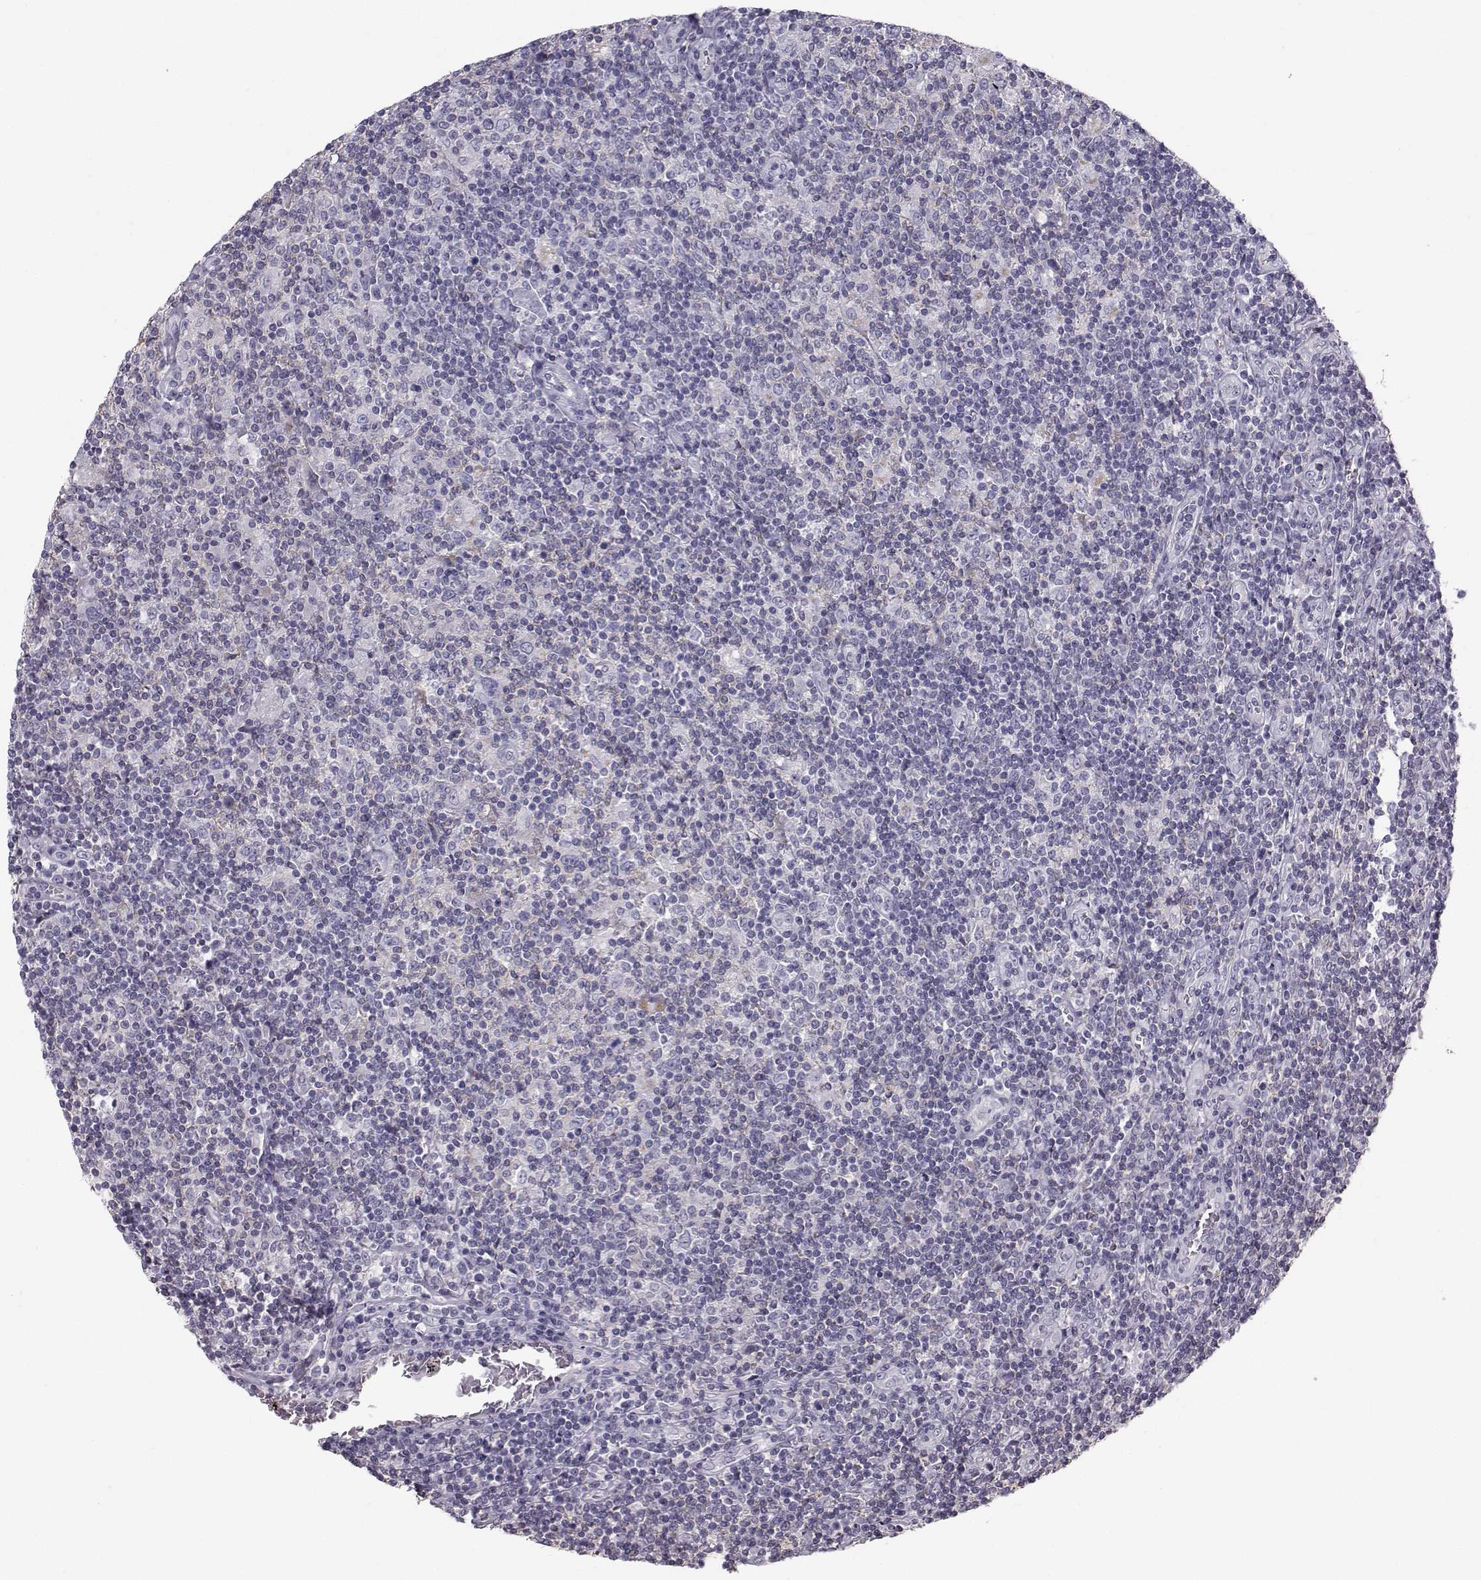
{"staining": {"intensity": "negative", "quantity": "none", "location": "none"}, "tissue": "lymphoma", "cell_type": "Tumor cells", "image_type": "cancer", "snomed": [{"axis": "morphology", "description": "Hodgkin's disease, NOS"}, {"axis": "topography", "description": "Lymph node"}], "caption": "A histopathology image of Hodgkin's disease stained for a protein shows no brown staining in tumor cells.", "gene": "SPDYE4", "patient": {"sex": "male", "age": 40}}